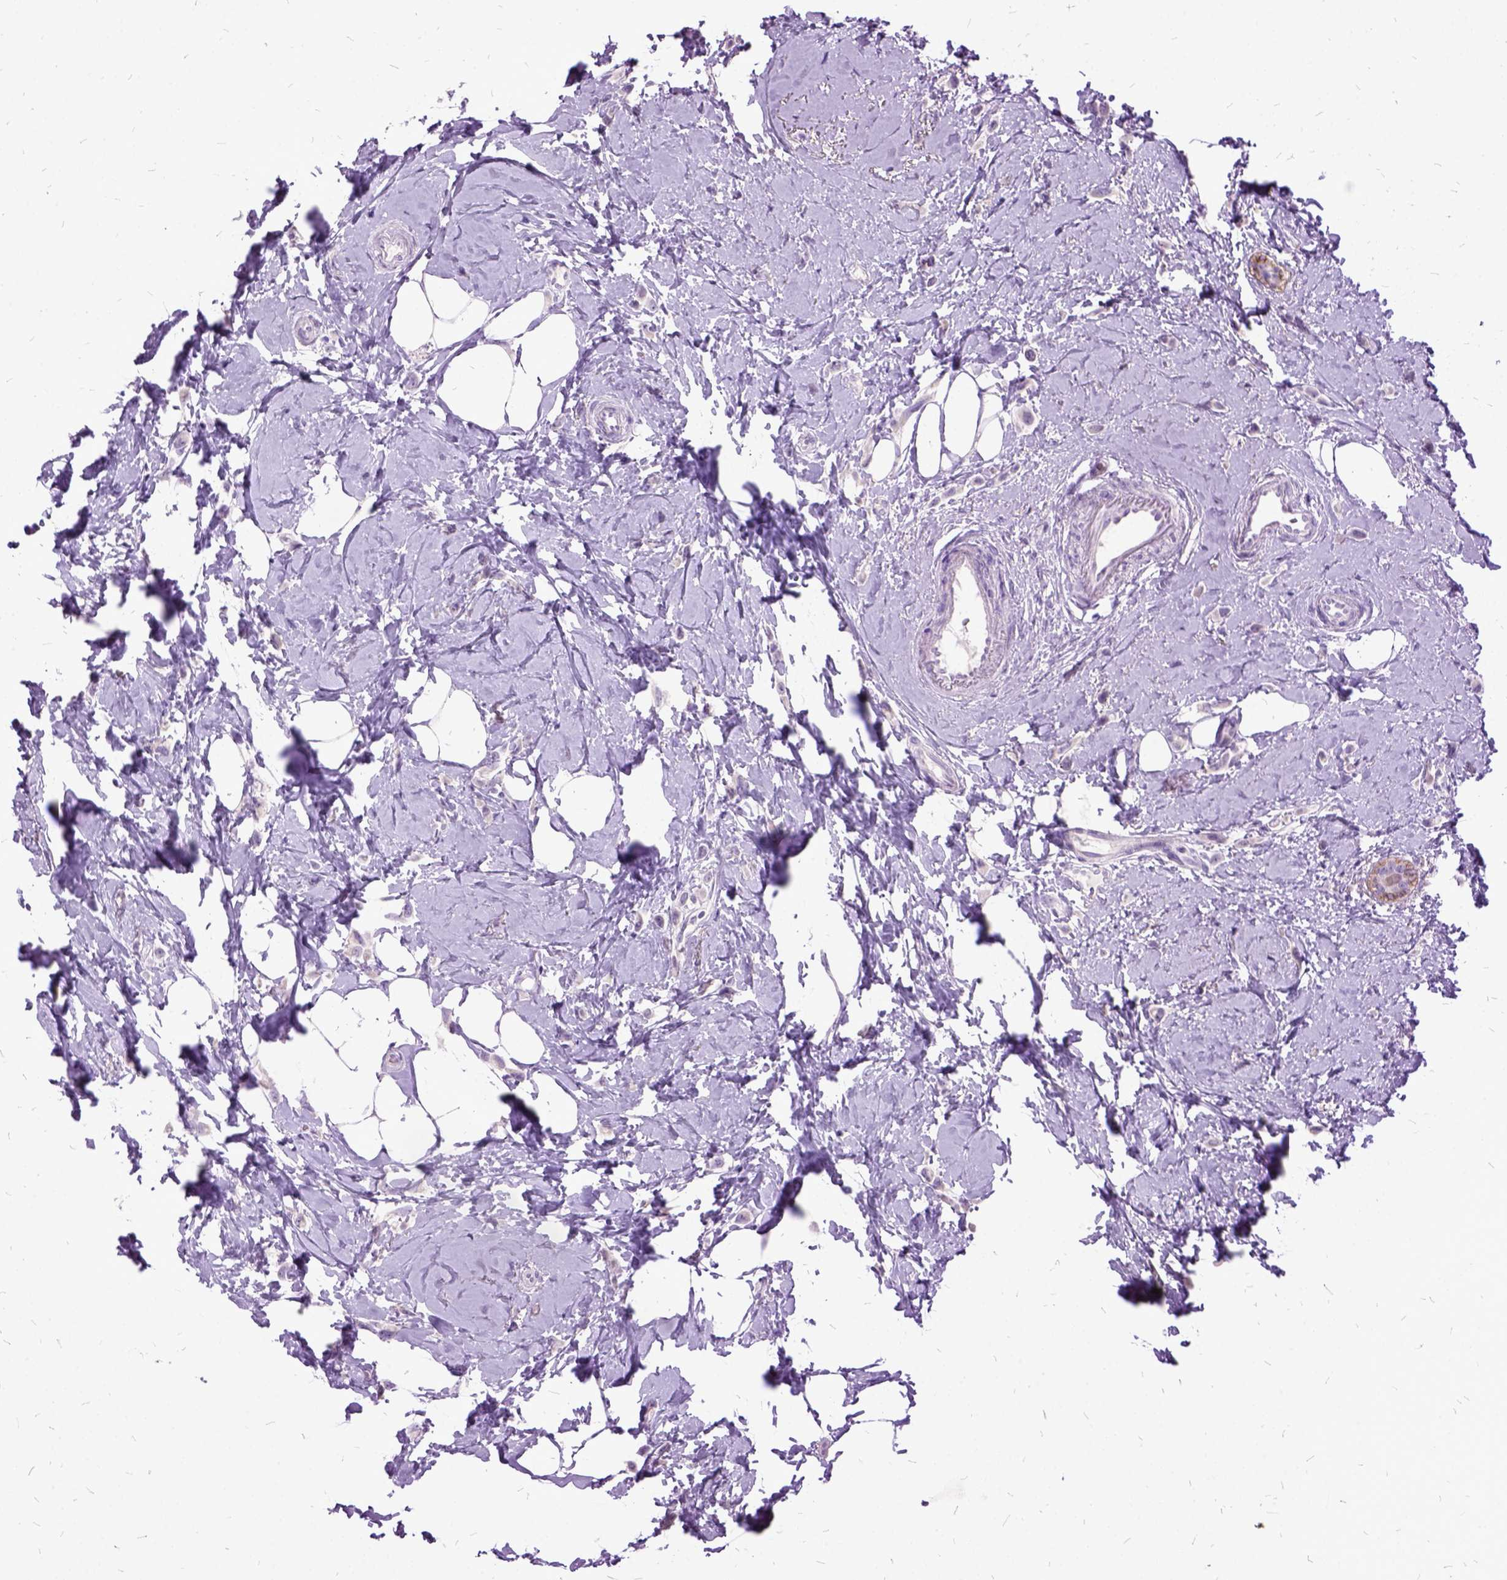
{"staining": {"intensity": "negative", "quantity": "none", "location": "none"}, "tissue": "breast cancer", "cell_type": "Tumor cells", "image_type": "cancer", "snomed": [{"axis": "morphology", "description": "Lobular carcinoma"}, {"axis": "topography", "description": "Breast"}], "caption": "Lobular carcinoma (breast) was stained to show a protein in brown. There is no significant staining in tumor cells.", "gene": "MME", "patient": {"sex": "female", "age": 66}}